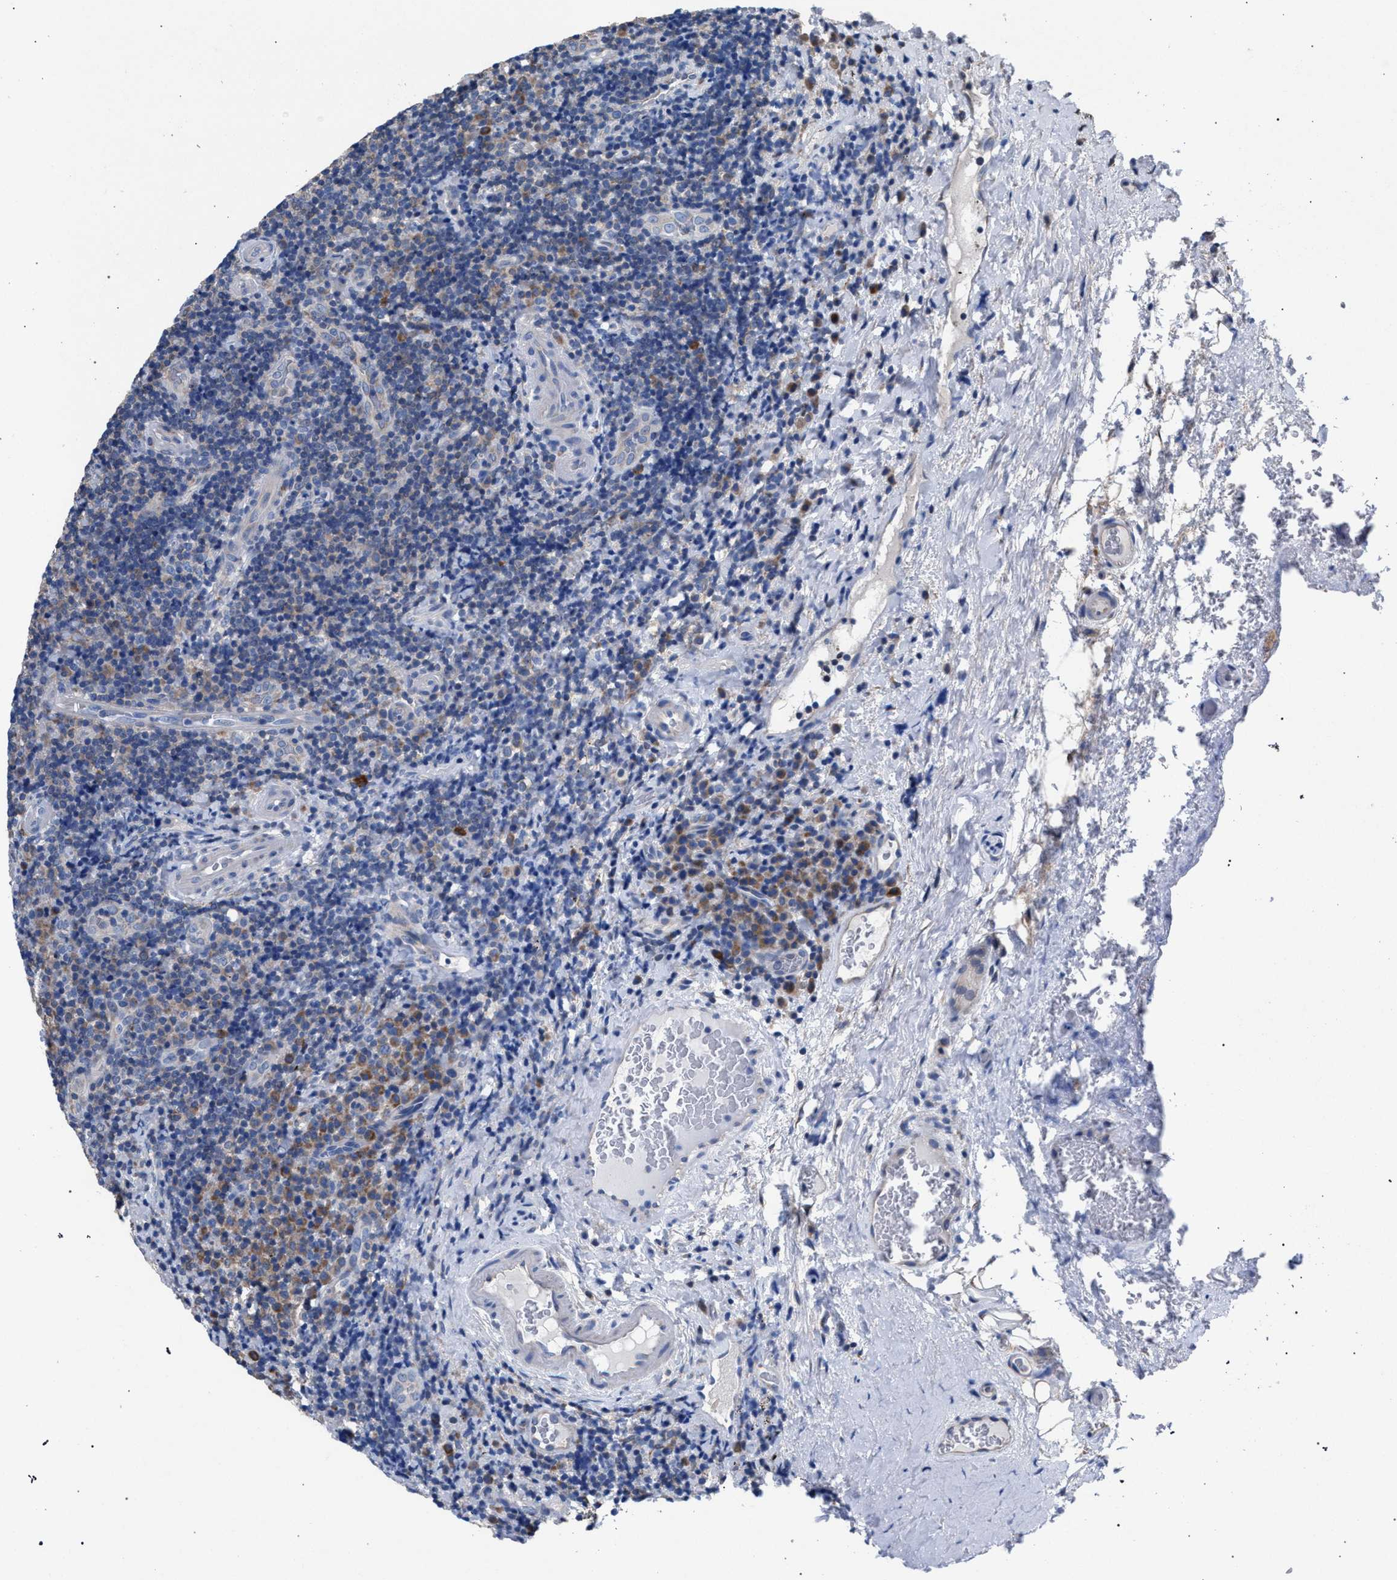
{"staining": {"intensity": "weak", "quantity": "<25%", "location": "cytoplasmic/membranous"}, "tissue": "lymphoma", "cell_type": "Tumor cells", "image_type": "cancer", "snomed": [{"axis": "morphology", "description": "Malignant lymphoma, non-Hodgkin's type, High grade"}, {"axis": "topography", "description": "Tonsil"}], "caption": "Immunohistochemistry (IHC) histopathology image of neoplastic tissue: human lymphoma stained with DAB (3,3'-diaminobenzidine) displays no significant protein expression in tumor cells.", "gene": "CRYZ", "patient": {"sex": "female", "age": 36}}